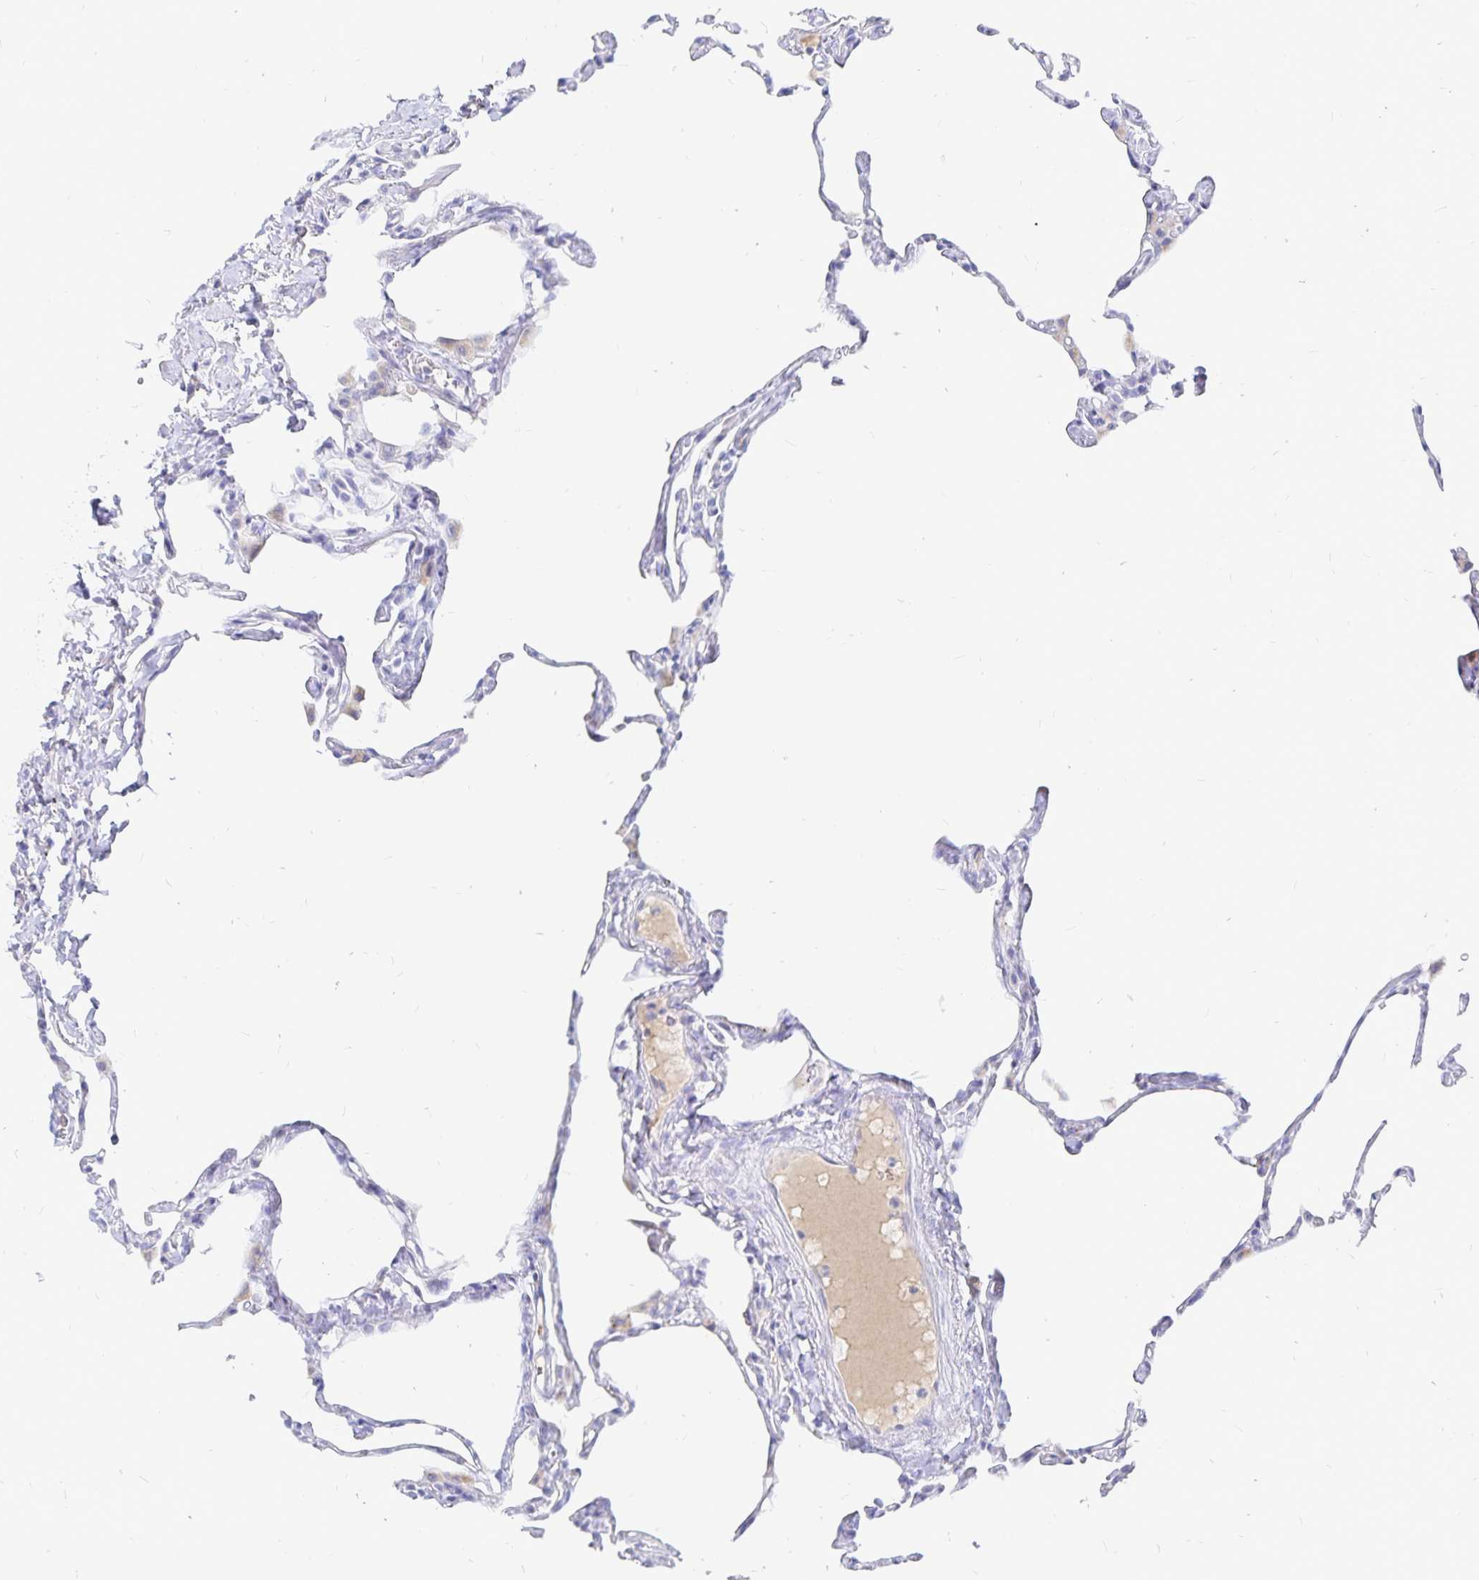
{"staining": {"intensity": "negative", "quantity": "none", "location": "none"}, "tissue": "lung", "cell_type": "Alveolar cells", "image_type": "normal", "snomed": [{"axis": "morphology", "description": "Normal tissue, NOS"}, {"axis": "topography", "description": "Lung"}], "caption": "Immunohistochemistry (IHC) micrograph of unremarkable lung: human lung stained with DAB (3,3'-diaminobenzidine) exhibits no significant protein positivity in alveolar cells.", "gene": "PKHD1", "patient": {"sex": "male", "age": 65}}